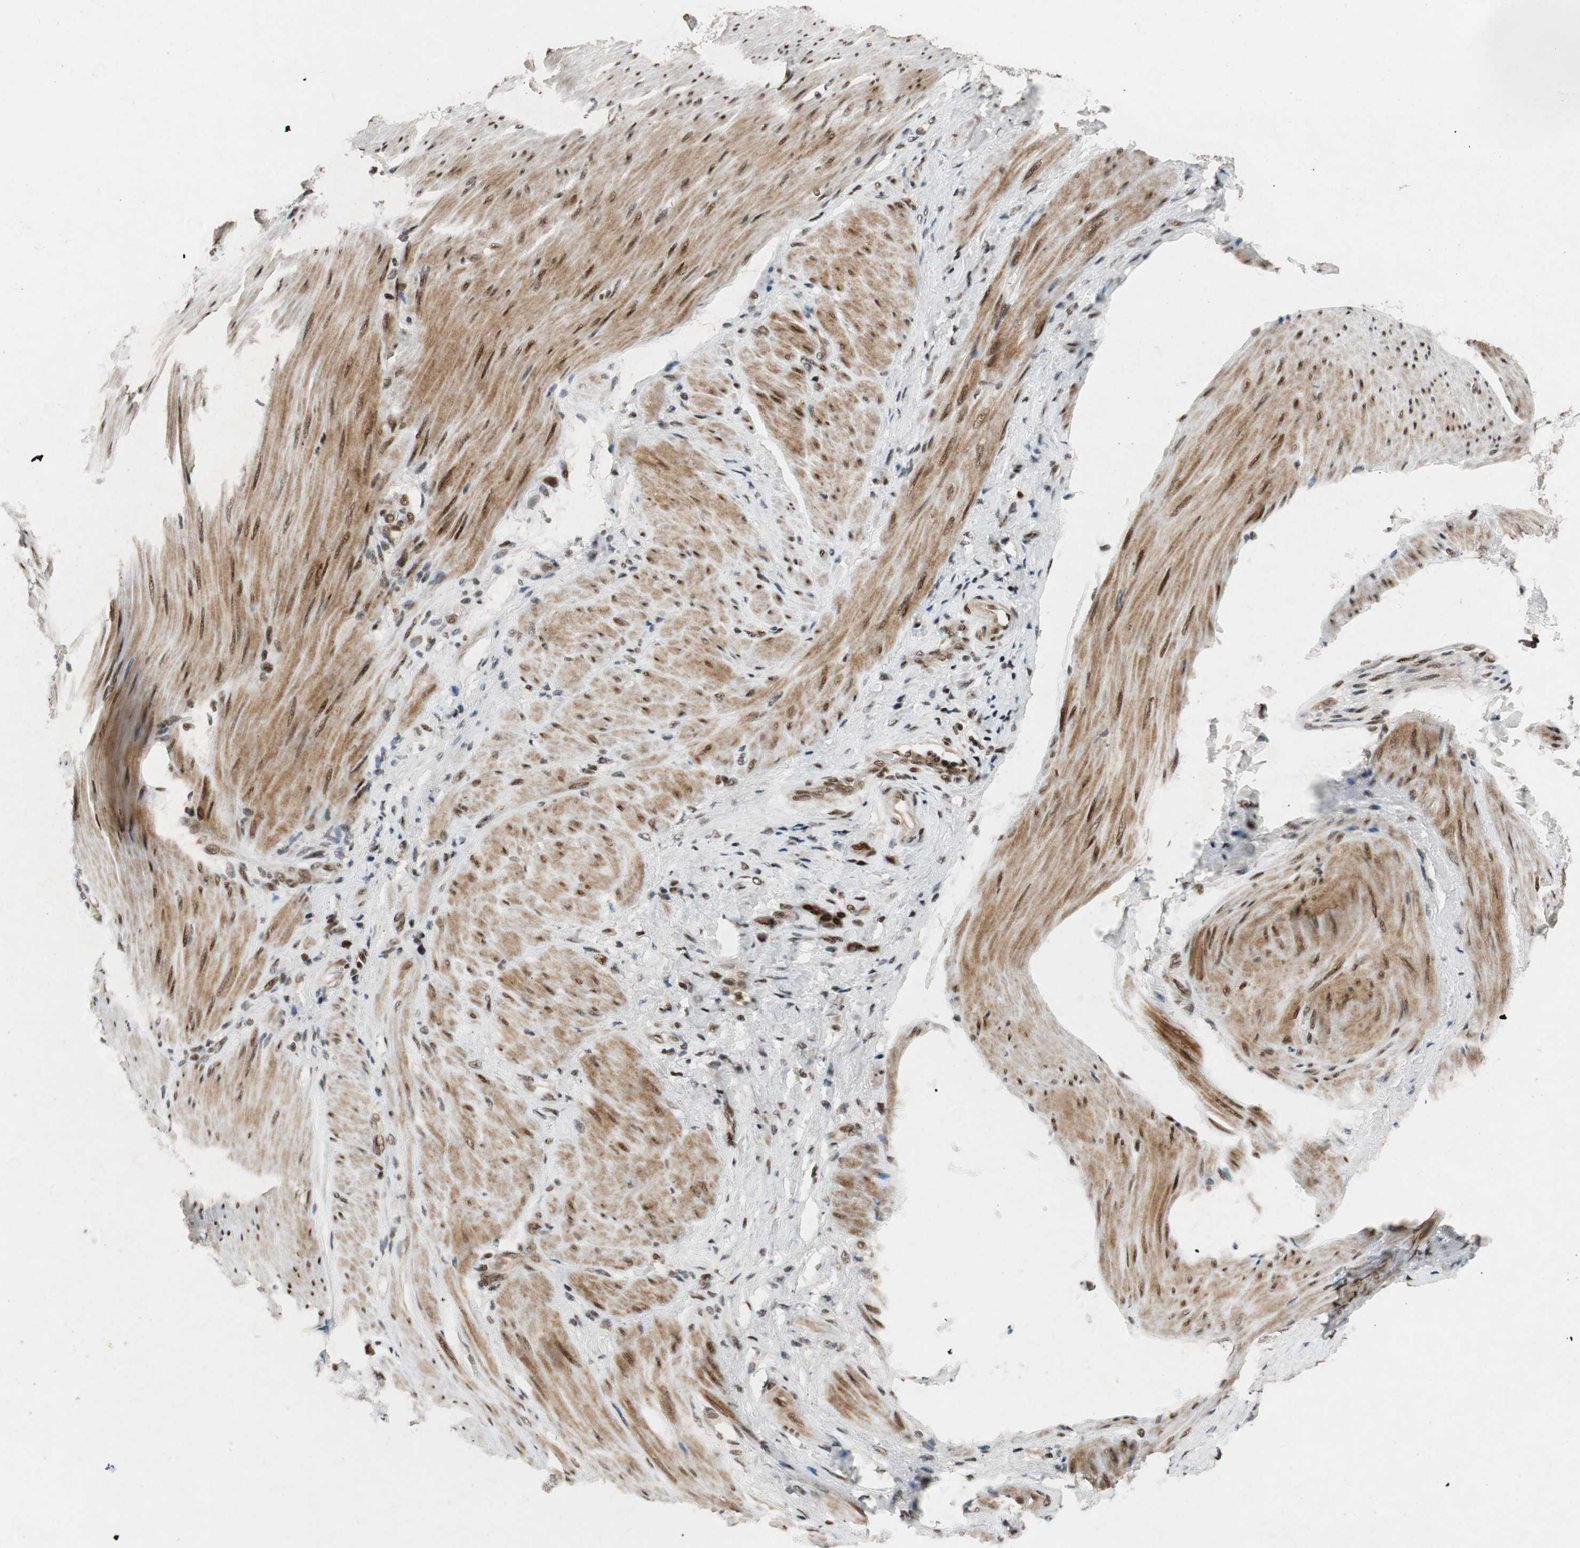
{"staining": {"intensity": "strong", "quantity": ">75%", "location": "nuclear"}, "tissue": "stomach cancer", "cell_type": "Tumor cells", "image_type": "cancer", "snomed": [{"axis": "morphology", "description": "Adenocarcinoma, NOS"}, {"axis": "topography", "description": "Stomach"}], "caption": "Immunohistochemistry (IHC) micrograph of stomach cancer stained for a protein (brown), which demonstrates high levels of strong nuclear expression in about >75% of tumor cells.", "gene": "NCBP3", "patient": {"sex": "male", "age": 82}}